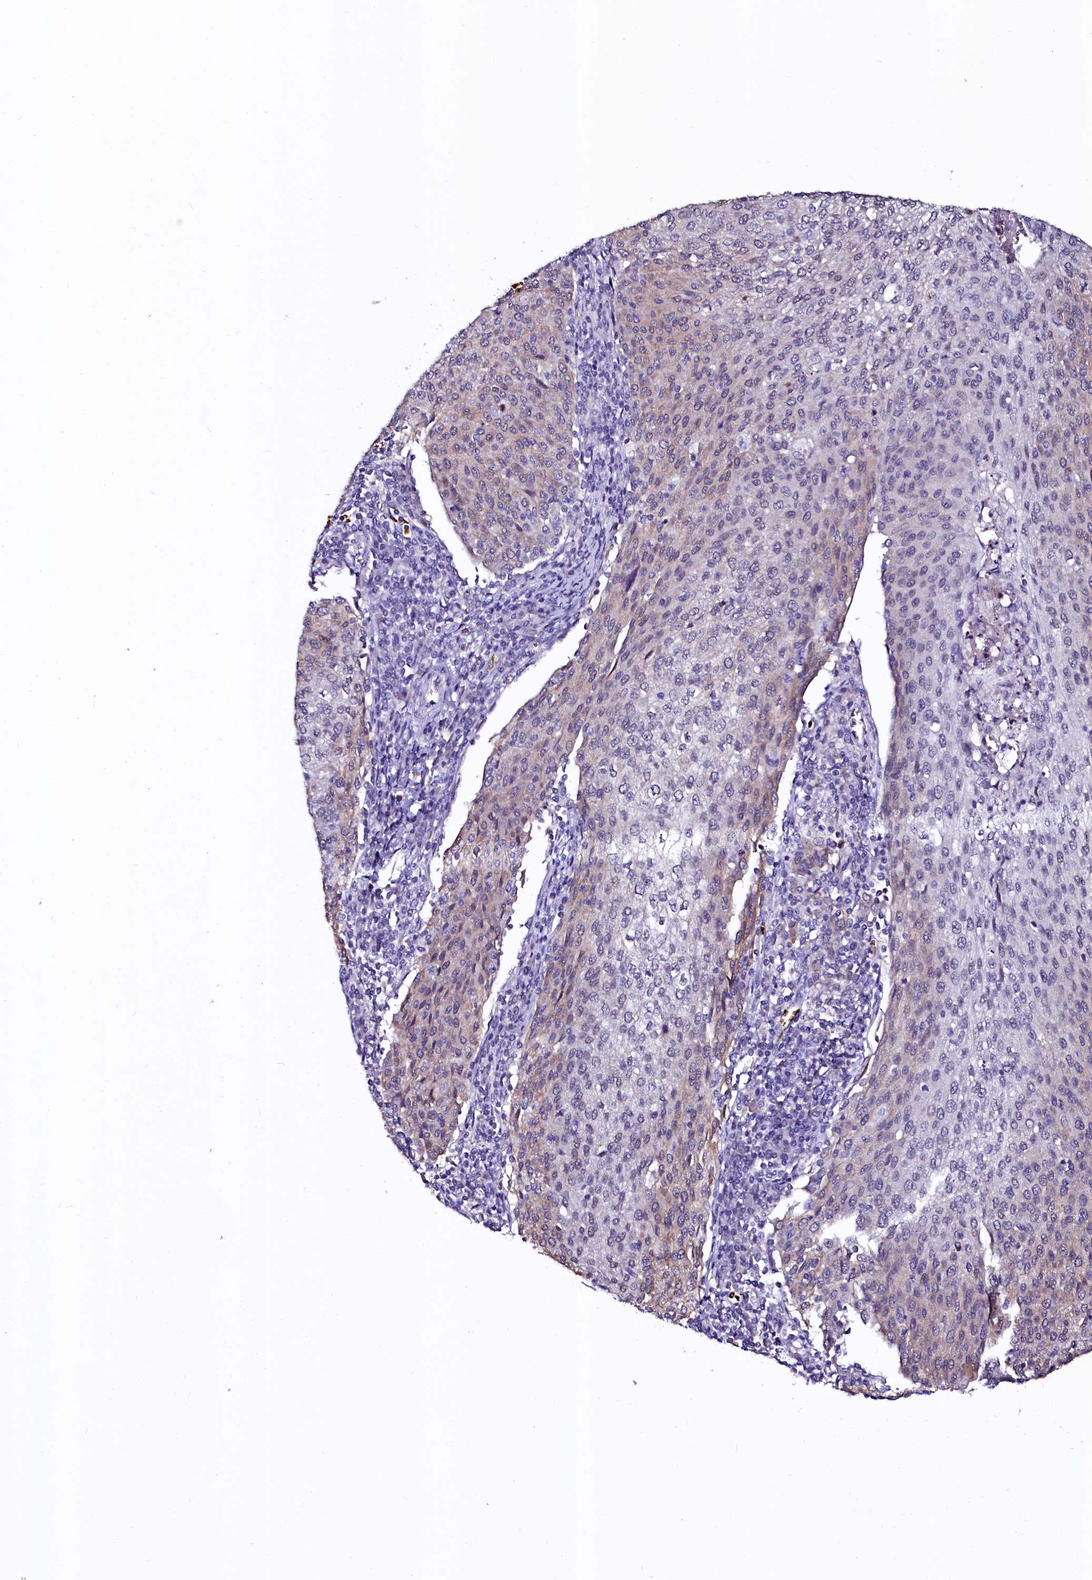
{"staining": {"intensity": "weak", "quantity": "25%-75%", "location": "cytoplasmic/membranous"}, "tissue": "cervical cancer", "cell_type": "Tumor cells", "image_type": "cancer", "snomed": [{"axis": "morphology", "description": "Squamous cell carcinoma, NOS"}, {"axis": "topography", "description": "Cervix"}], "caption": "IHC staining of cervical cancer (squamous cell carcinoma), which shows low levels of weak cytoplasmic/membranous staining in about 25%-75% of tumor cells indicating weak cytoplasmic/membranous protein expression. The staining was performed using DAB (brown) for protein detection and nuclei were counterstained in hematoxylin (blue).", "gene": "CTDSPL2", "patient": {"sex": "female", "age": 46}}